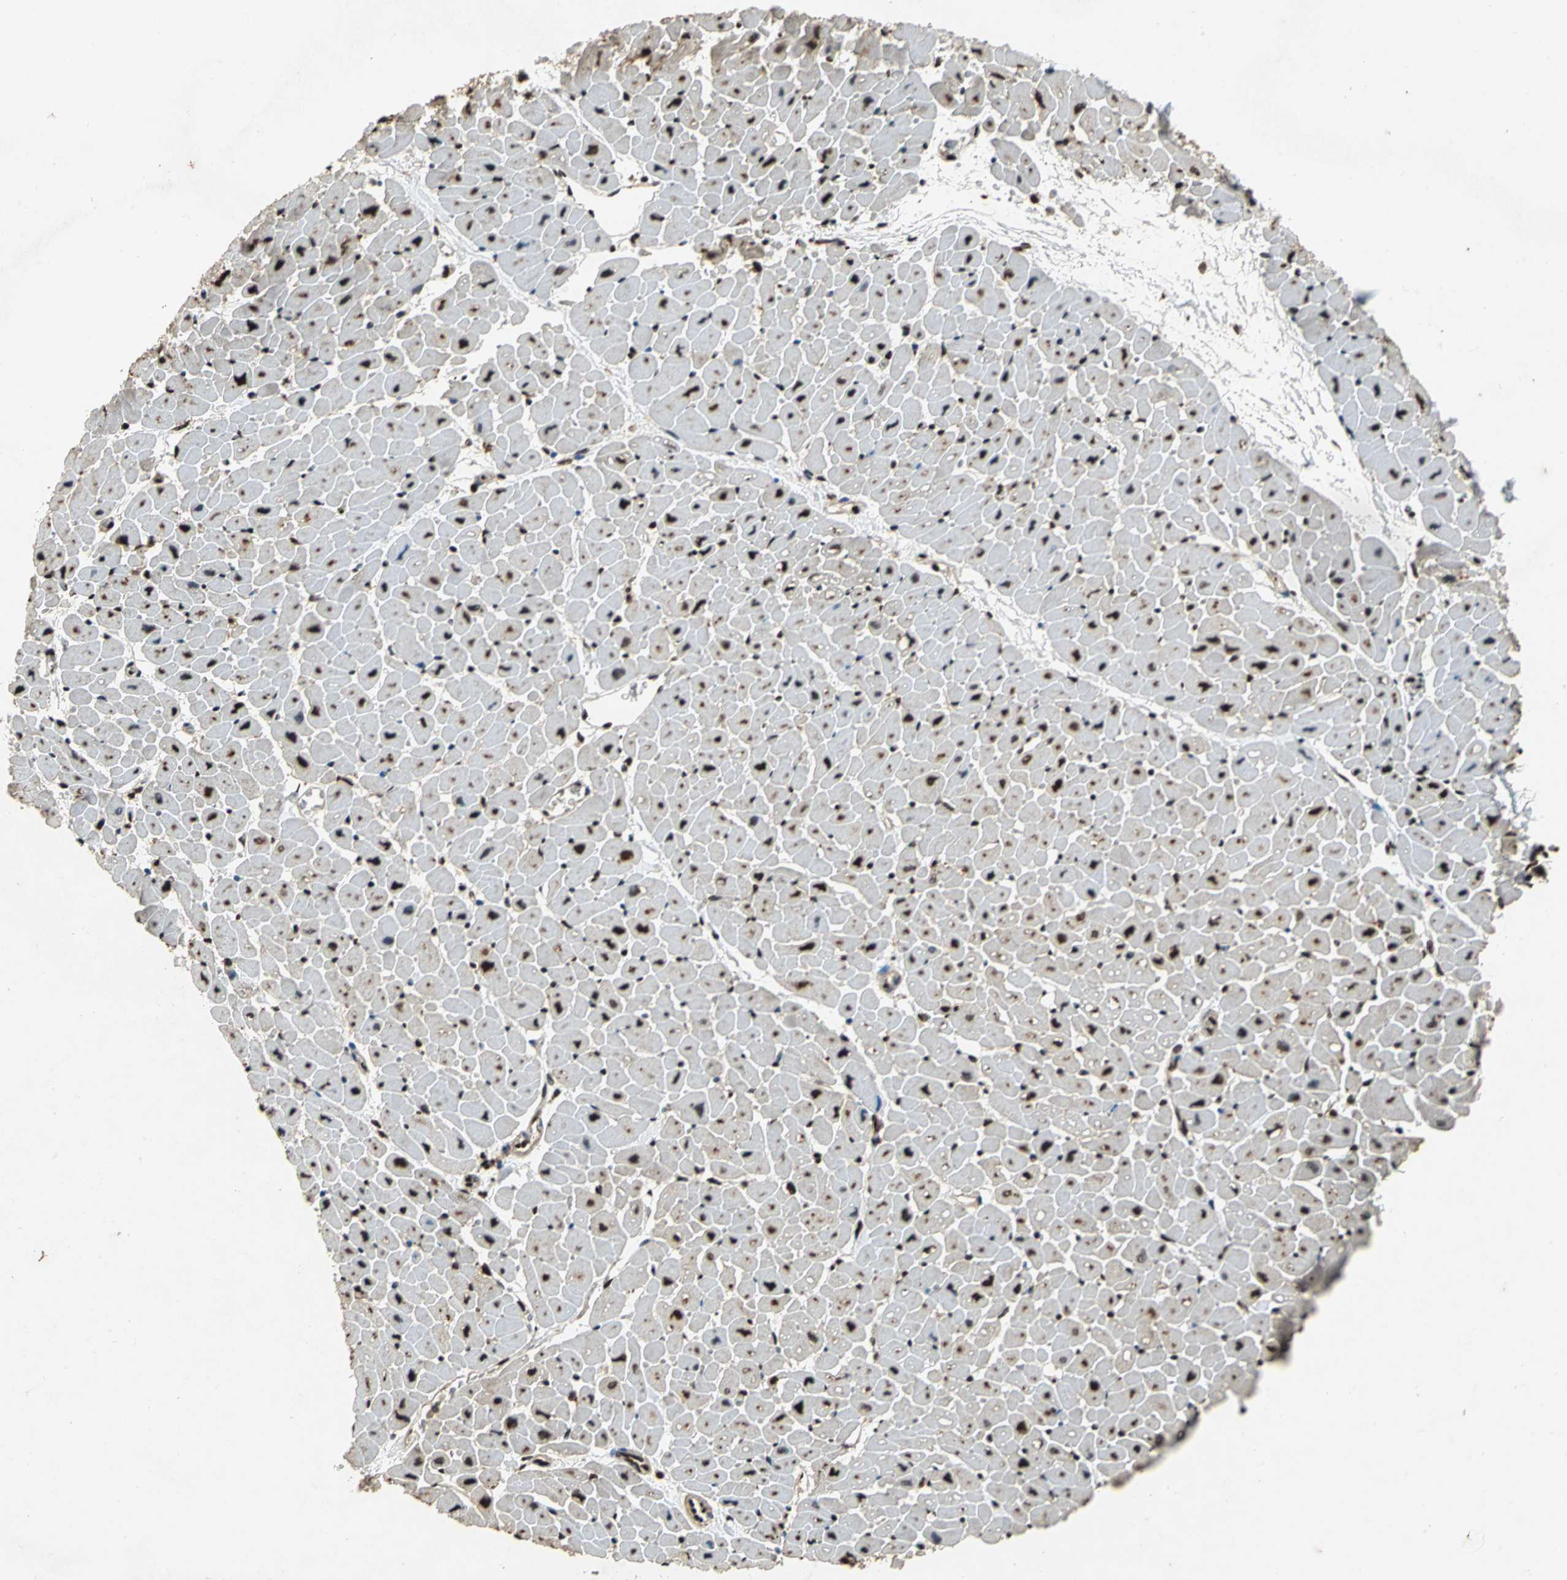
{"staining": {"intensity": "strong", "quantity": ">75%", "location": "nuclear"}, "tissue": "heart muscle", "cell_type": "Cardiomyocytes", "image_type": "normal", "snomed": [{"axis": "morphology", "description": "Normal tissue, NOS"}, {"axis": "topography", "description": "Heart"}], "caption": "DAB immunohistochemical staining of unremarkable human heart muscle displays strong nuclear protein expression in approximately >75% of cardiomyocytes.", "gene": "MTA2", "patient": {"sex": "male", "age": 45}}